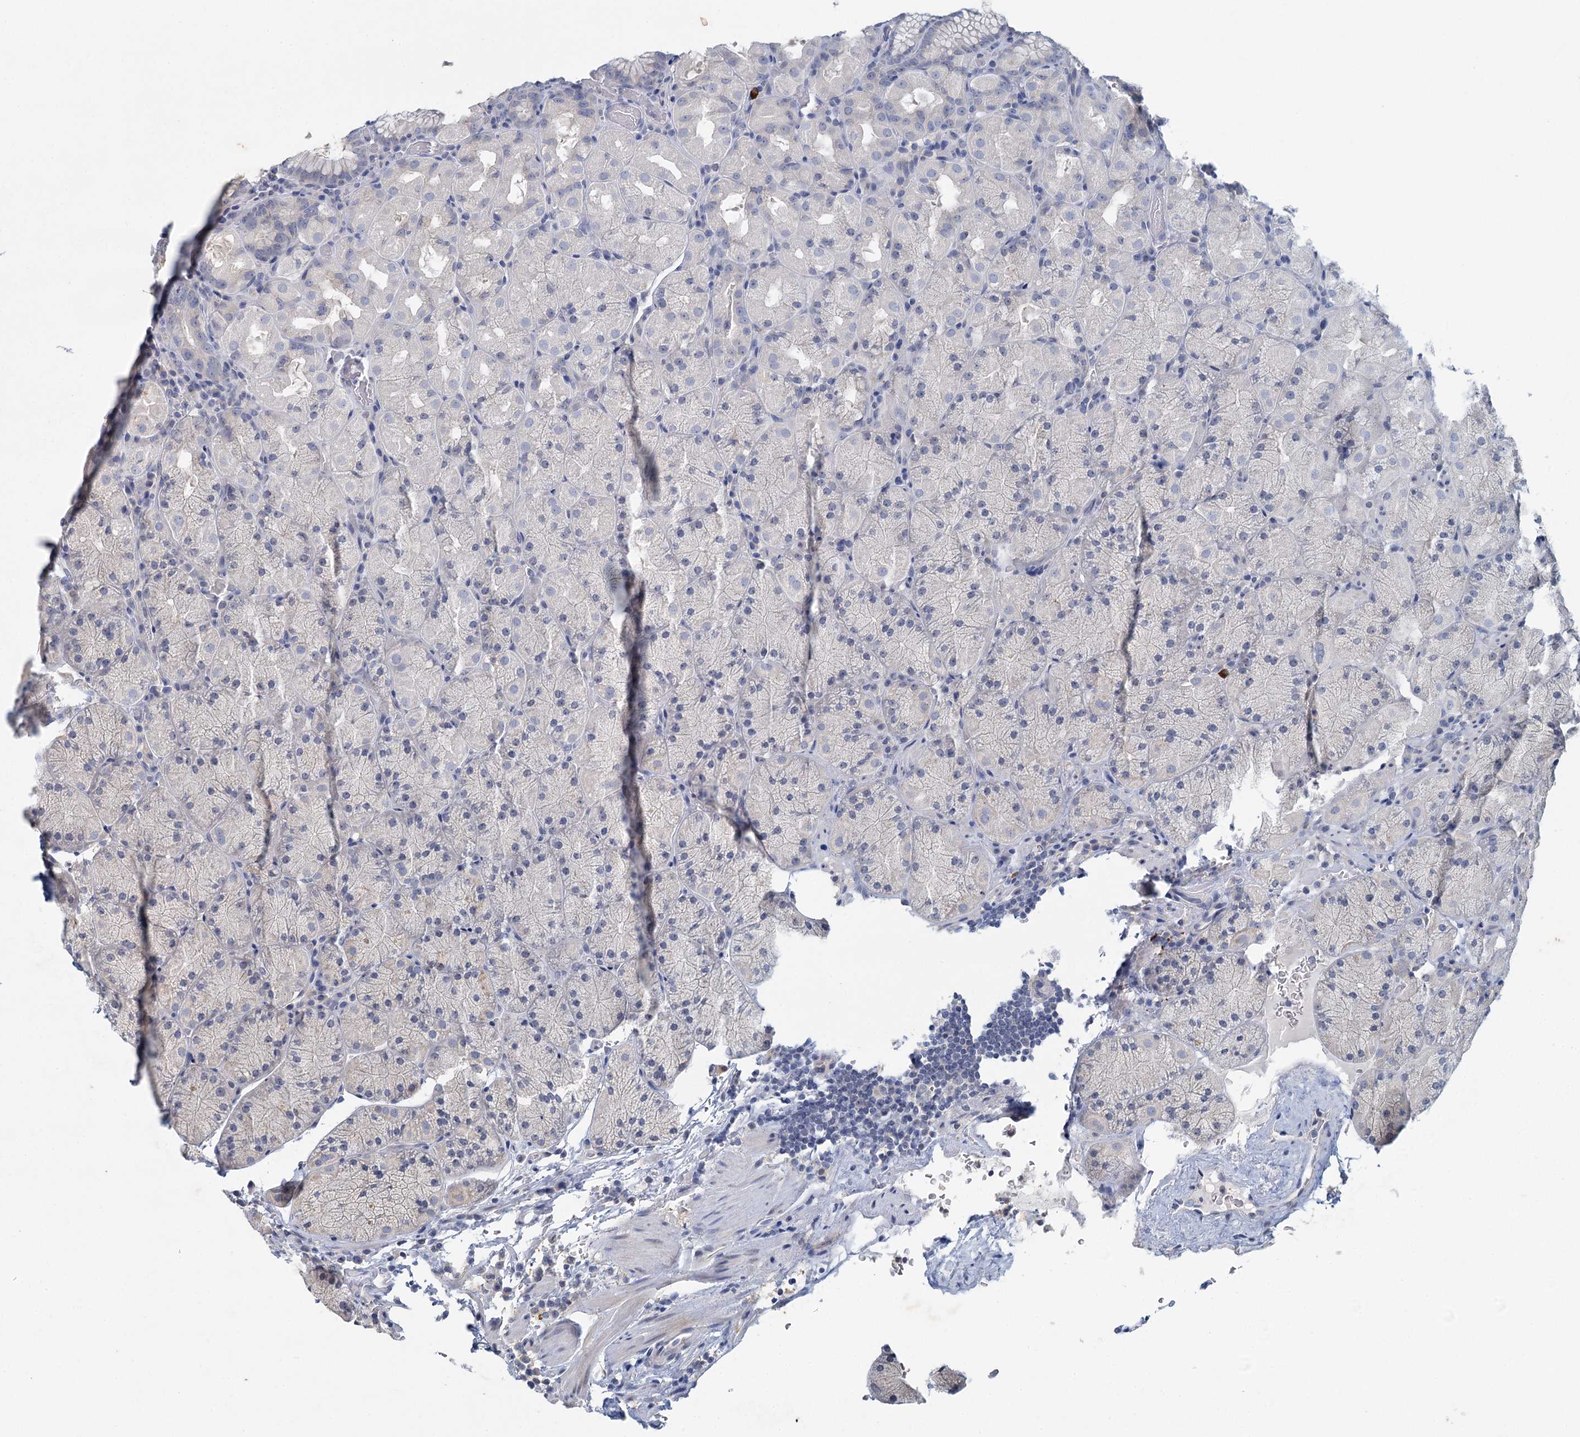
{"staining": {"intensity": "weak", "quantity": "<25%", "location": "cytoplasmic/membranous"}, "tissue": "stomach", "cell_type": "Glandular cells", "image_type": "normal", "snomed": [{"axis": "morphology", "description": "Normal tissue, NOS"}, {"axis": "topography", "description": "Stomach, upper"}, {"axis": "topography", "description": "Stomach, lower"}], "caption": "An image of human stomach is negative for staining in glandular cells. Brightfield microscopy of IHC stained with DAB (brown) and hematoxylin (blue), captured at high magnification.", "gene": "MYO7B", "patient": {"sex": "male", "age": 80}}